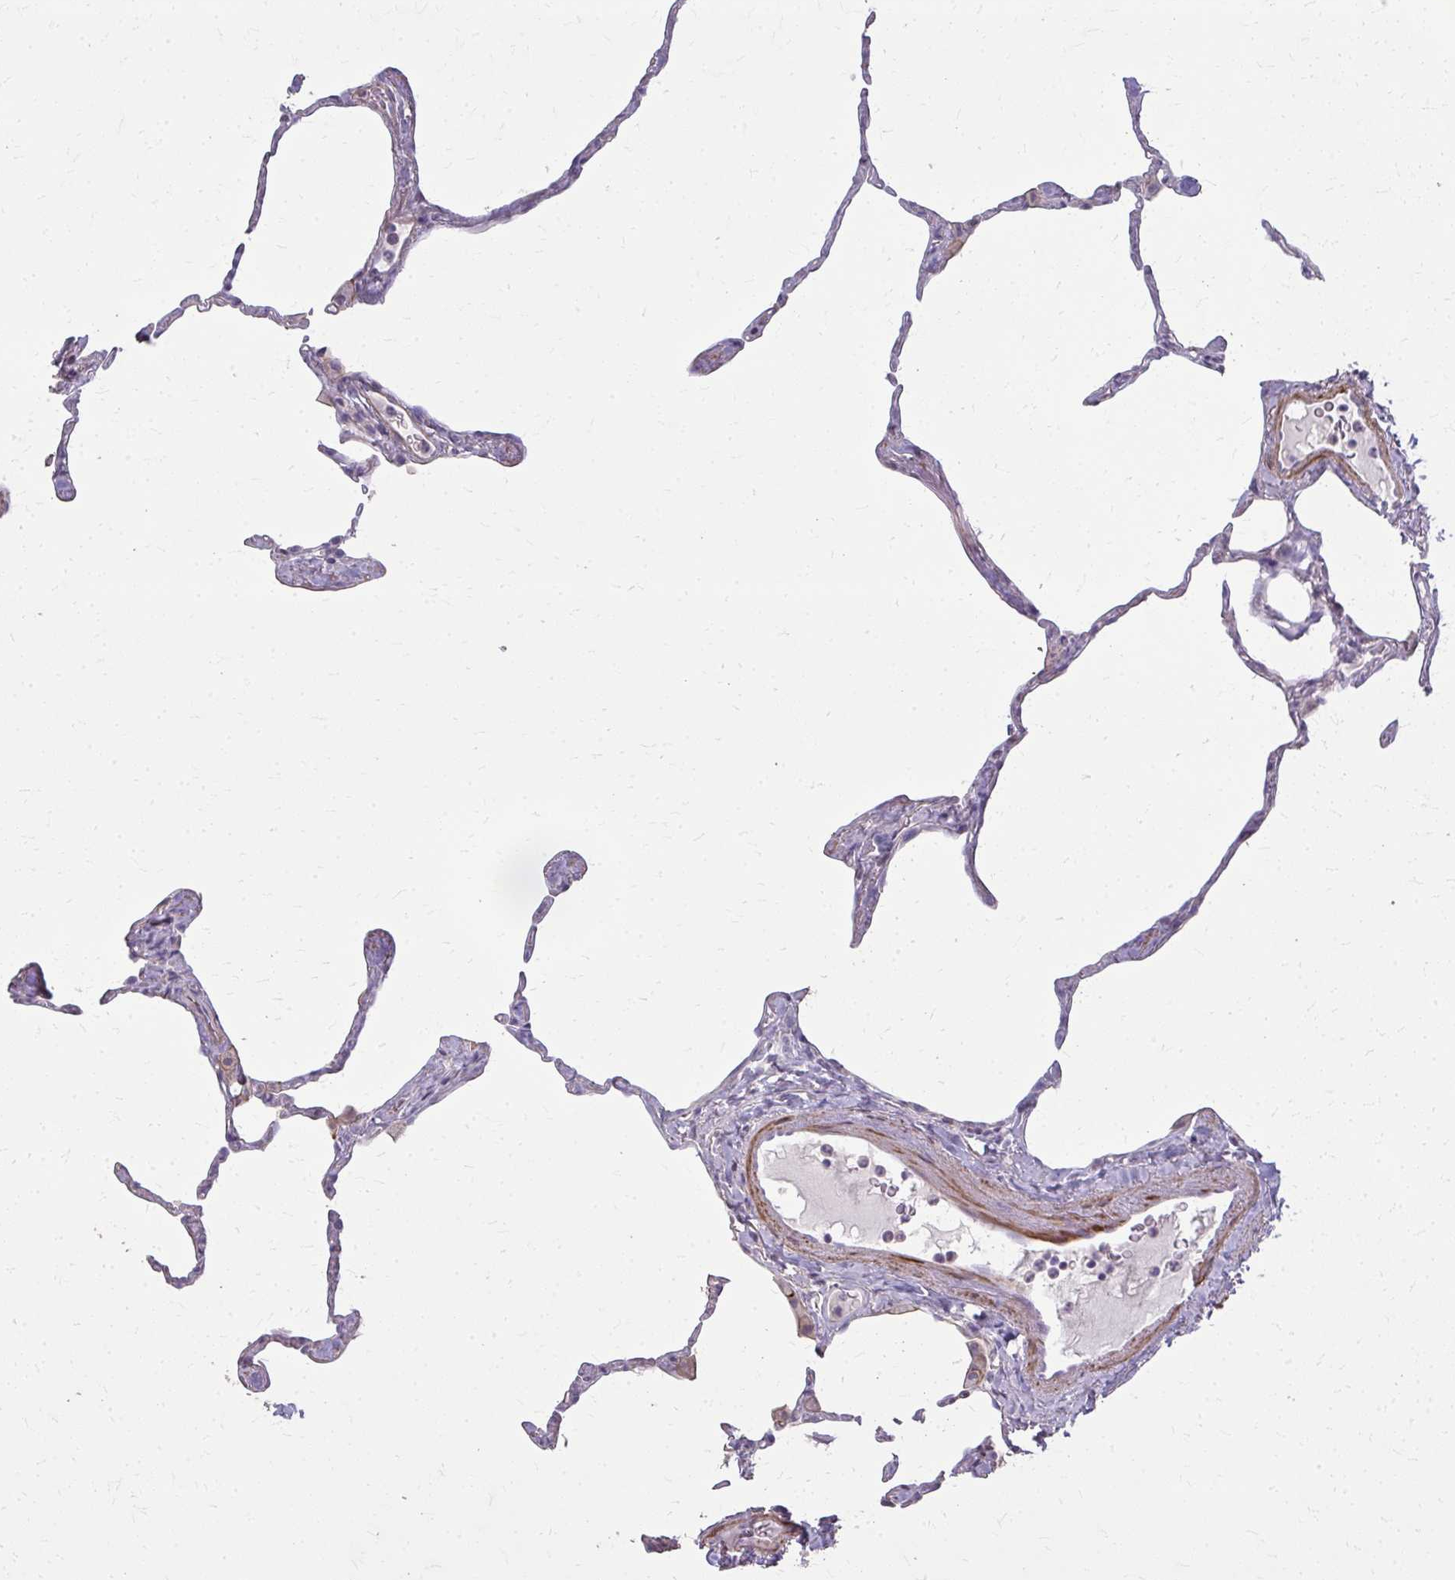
{"staining": {"intensity": "negative", "quantity": "none", "location": "none"}, "tissue": "lung", "cell_type": "Alveolar cells", "image_type": "normal", "snomed": [{"axis": "morphology", "description": "Normal tissue, NOS"}, {"axis": "topography", "description": "Lung"}], "caption": "Immunohistochemistry histopathology image of unremarkable human lung stained for a protein (brown), which exhibits no staining in alveolar cells. (Stains: DAB (3,3'-diaminobenzidine) IHC with hematoxylin counter stain, Microscopy: brightfield microscopy at high magnification).", "gene": "TENM4", "patient": {"sex": "male", "age": 65}}